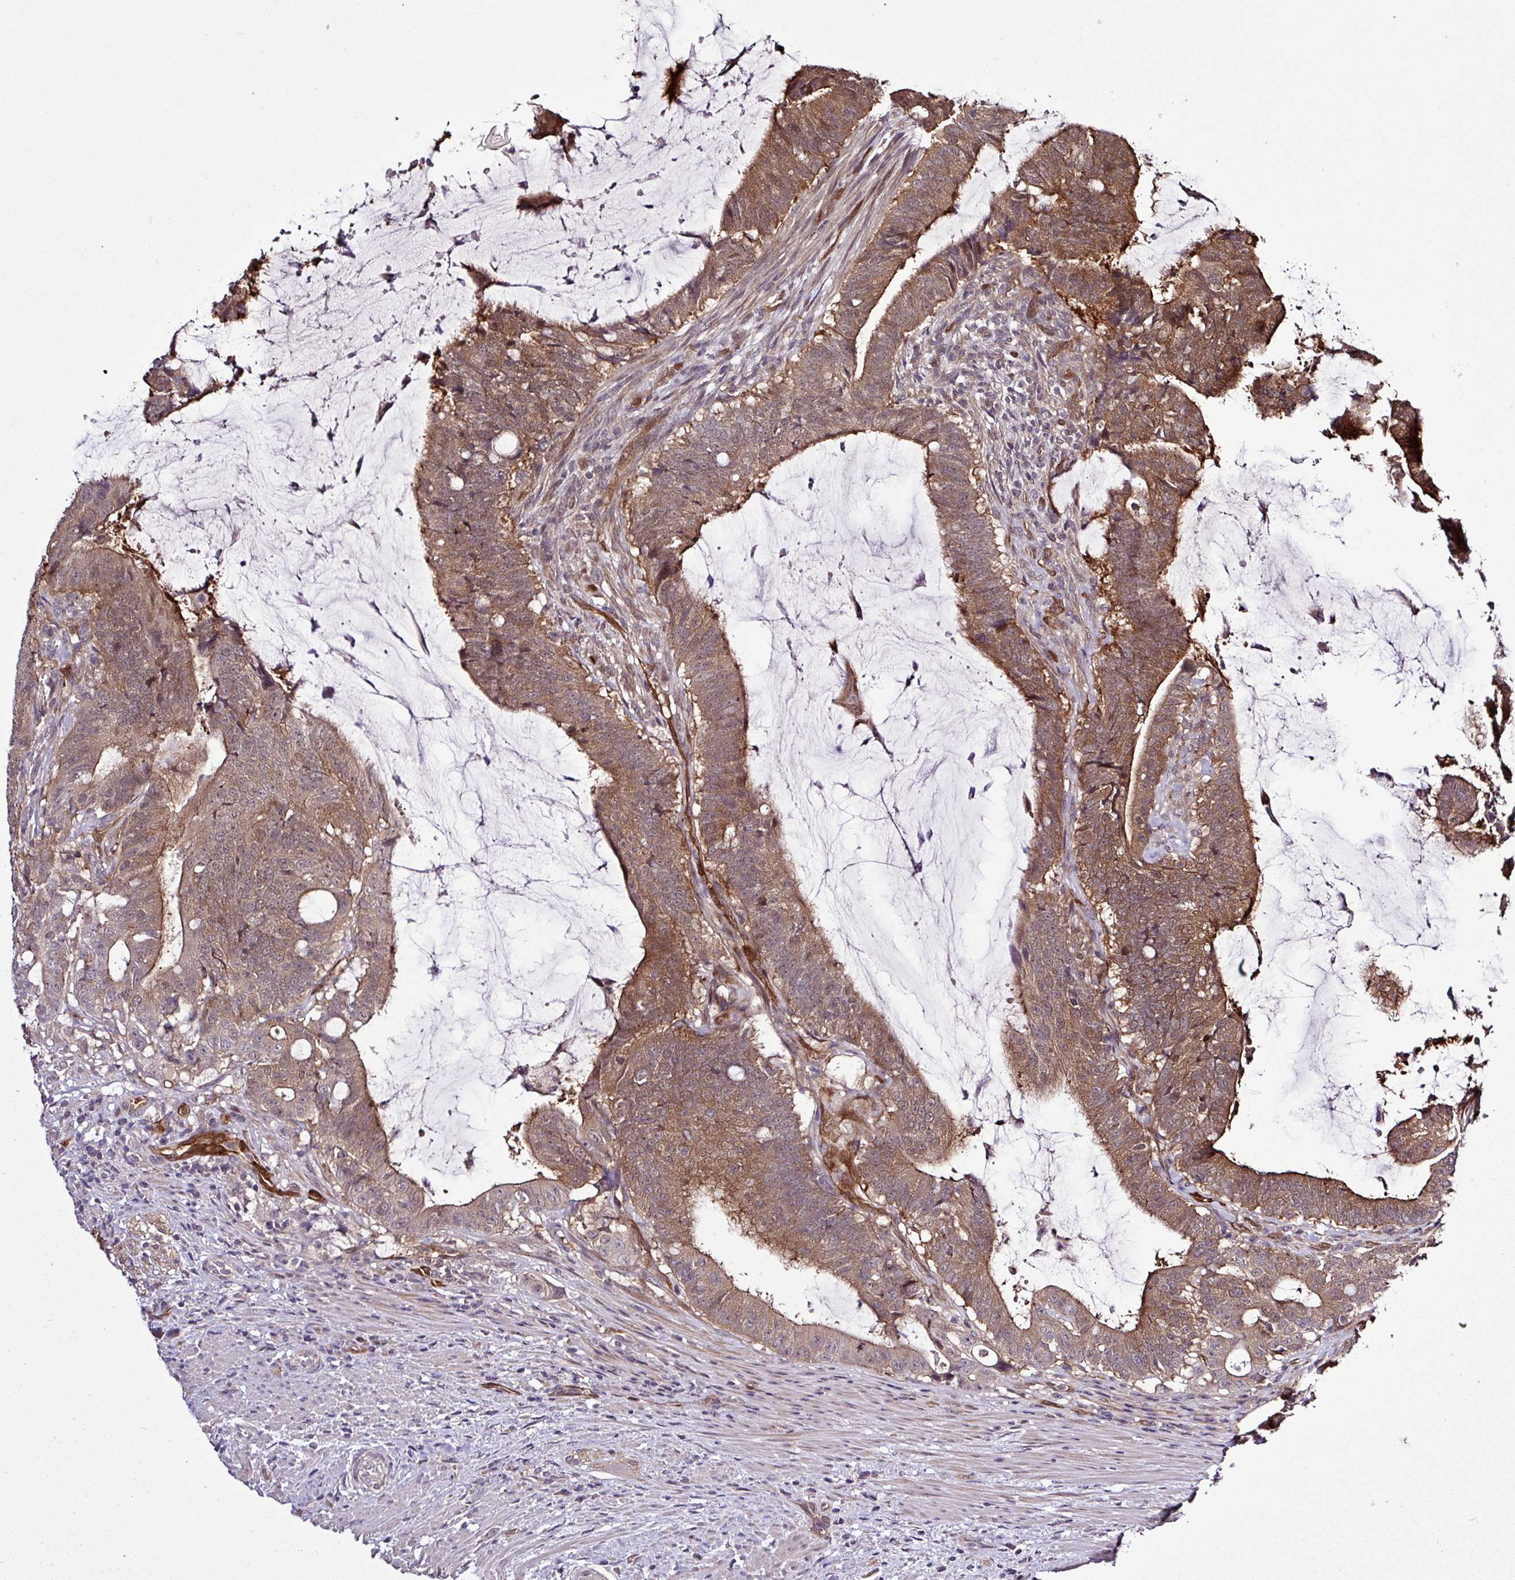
{"staining": {"intensity": "moderate", "quantity": ">75%", "location": "cytoplasmic/membranous"}, "tissue": "colorectal cancer", "cell_type": "Tumor cells", "image_type": "cancer", "snomed": [{"axis": "morphology", "description": "Adenocarcinoma, NOS"}, {"axis": "topography", "description": "Colon"}], "caption": "Colorectal adenocarcinoma stained for a protein shows moderate cytoplasmic/membranous positivity in tumor cells. (DAB = brown stain, brightfield microscopy at high magnification).", "gene": "CARHSP1", "patient": {"sex": "female", "age": 43}}